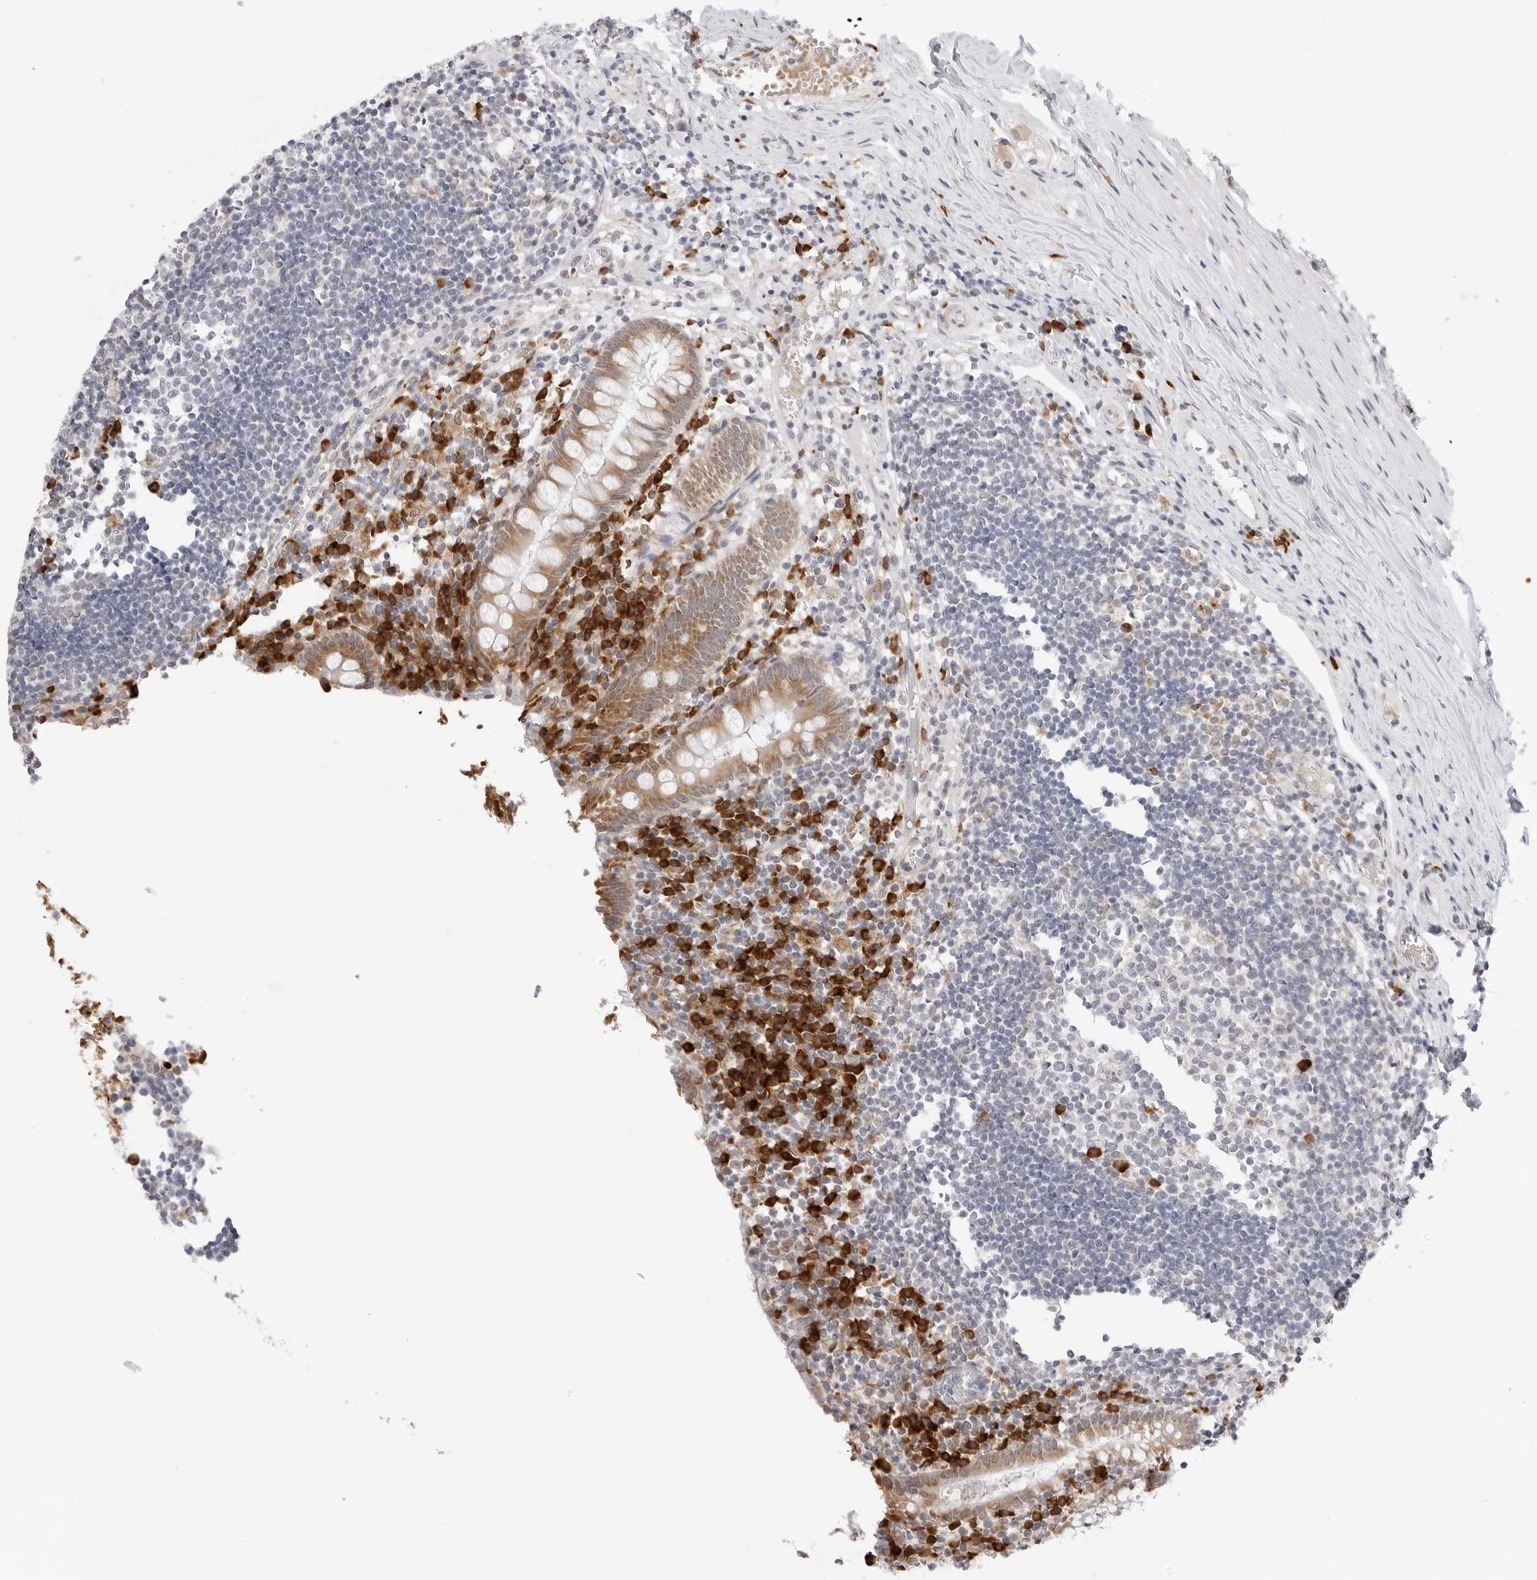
{"staining": {"intensity": "moderate", "quantity": ">75%", "location": "cytoplasmic/membranous"}, "tissue": "appendix", "cell_type": "Glandular cells", "image_type": "normal", "snomed": [{"axis": "morphology", "description": "Normal tissue, NOS"}, {"axis": "topography", "description": "Appendix"}], "caption": "High-magnification brightfield microscopy of unremarkable appendix stained with DAB (brown) and counterstained with hematoxylin (blue). glandular cells exhibit moderate cytoplasmic/membranous positivity is seen in approximately>75% of cells.", "gene": "RPN1", "patient": {"sex": "female", "age": 17}}